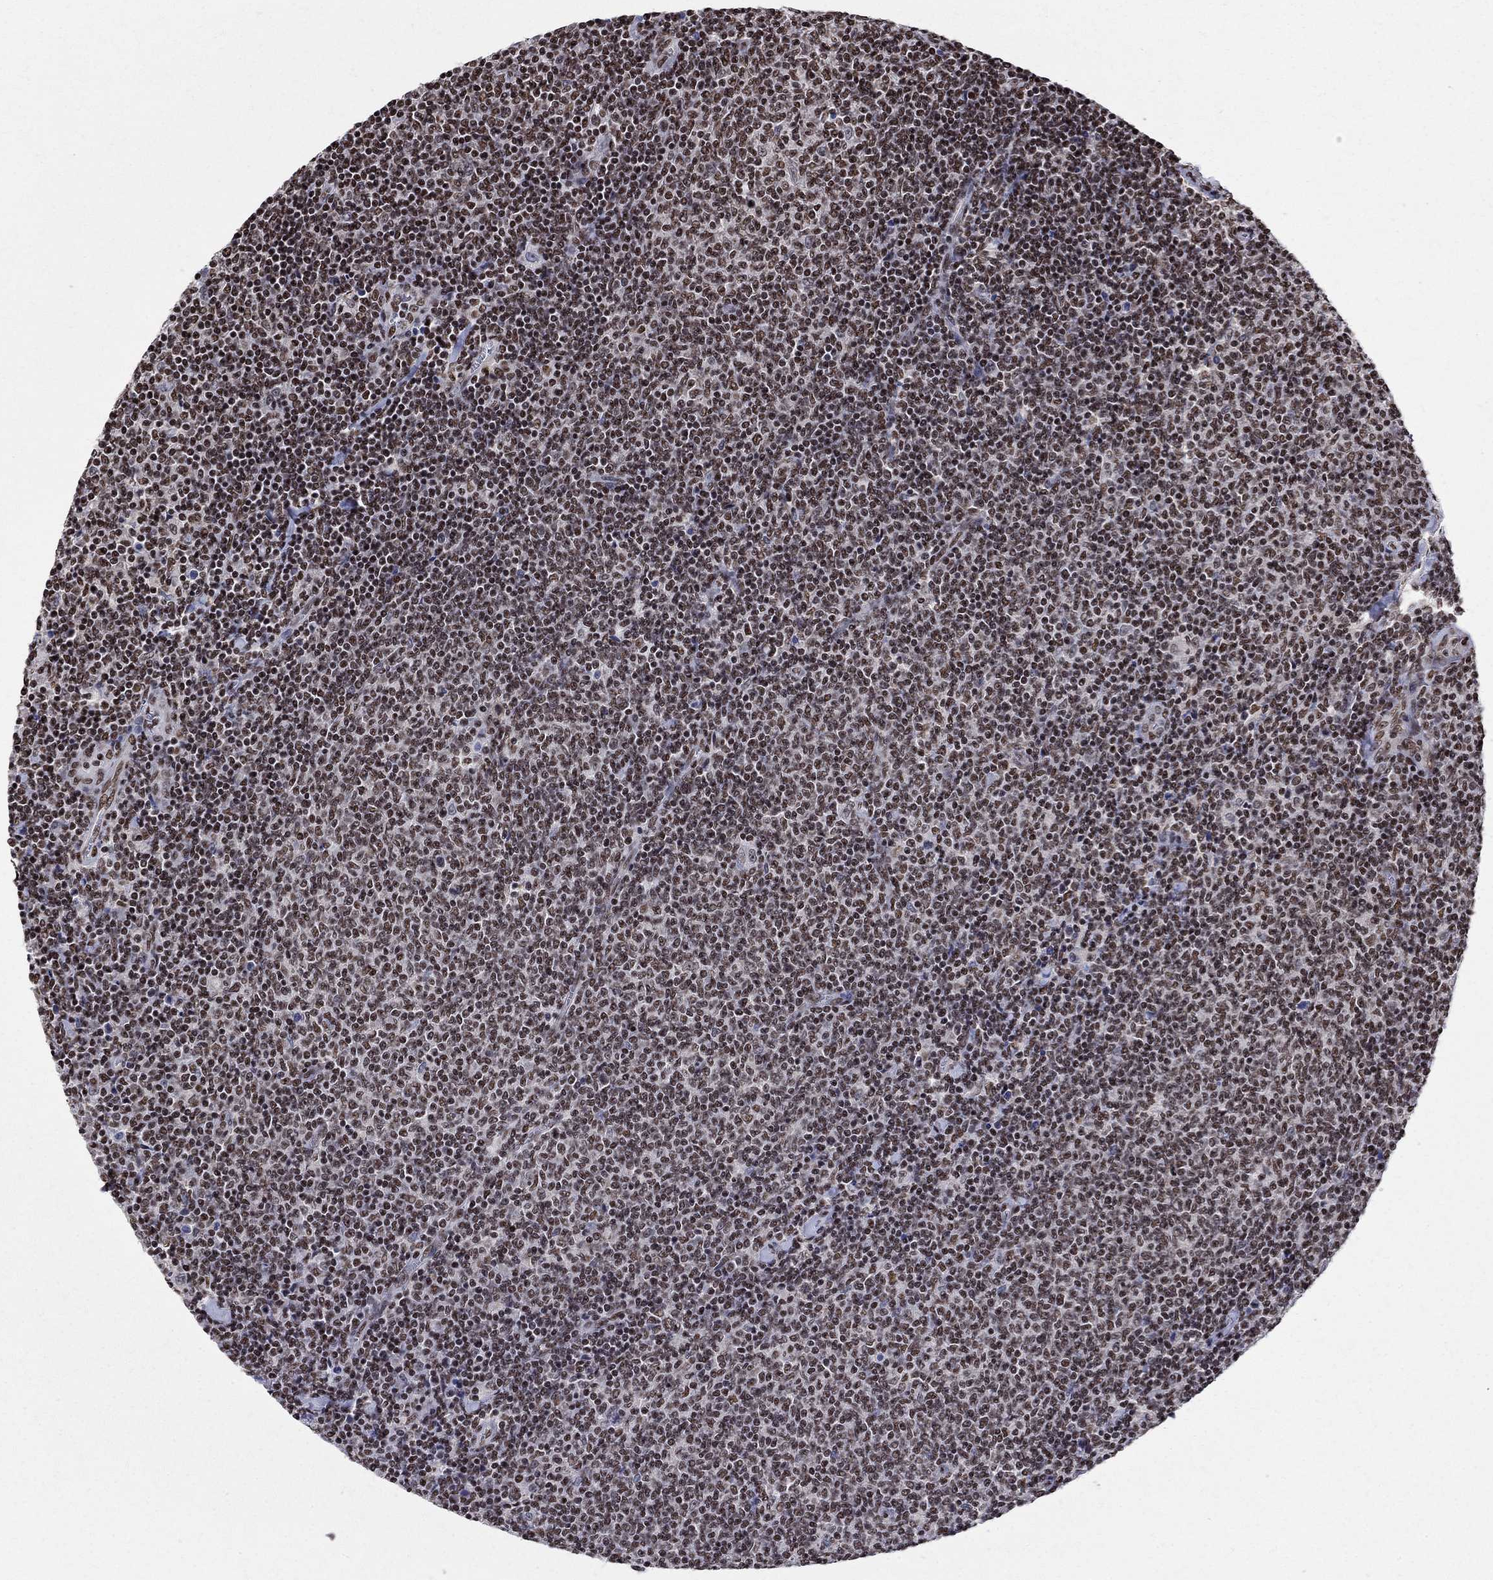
{"staining": {"intensity": "moderate", "quantity": "25%-75%", "location": "nuclear"}, "tissue": "lymphoma", "cell_type": "Tumor cells", "image_type": "cancer", "snomed": [{"axis": "morphology", "description": "Malignant lymphoma, non-Hodgkin's type, Low grade"}, {"axis": "topography", "description": "Lymph node"}], "caption": "Lymphoma stained with DAB IHC exhibits medium levels of moderate nuclear positivity in about 25%-75% of tumor cells.", "gene": "FBXO16", "patient": {"sex": "male", "age": 52}}